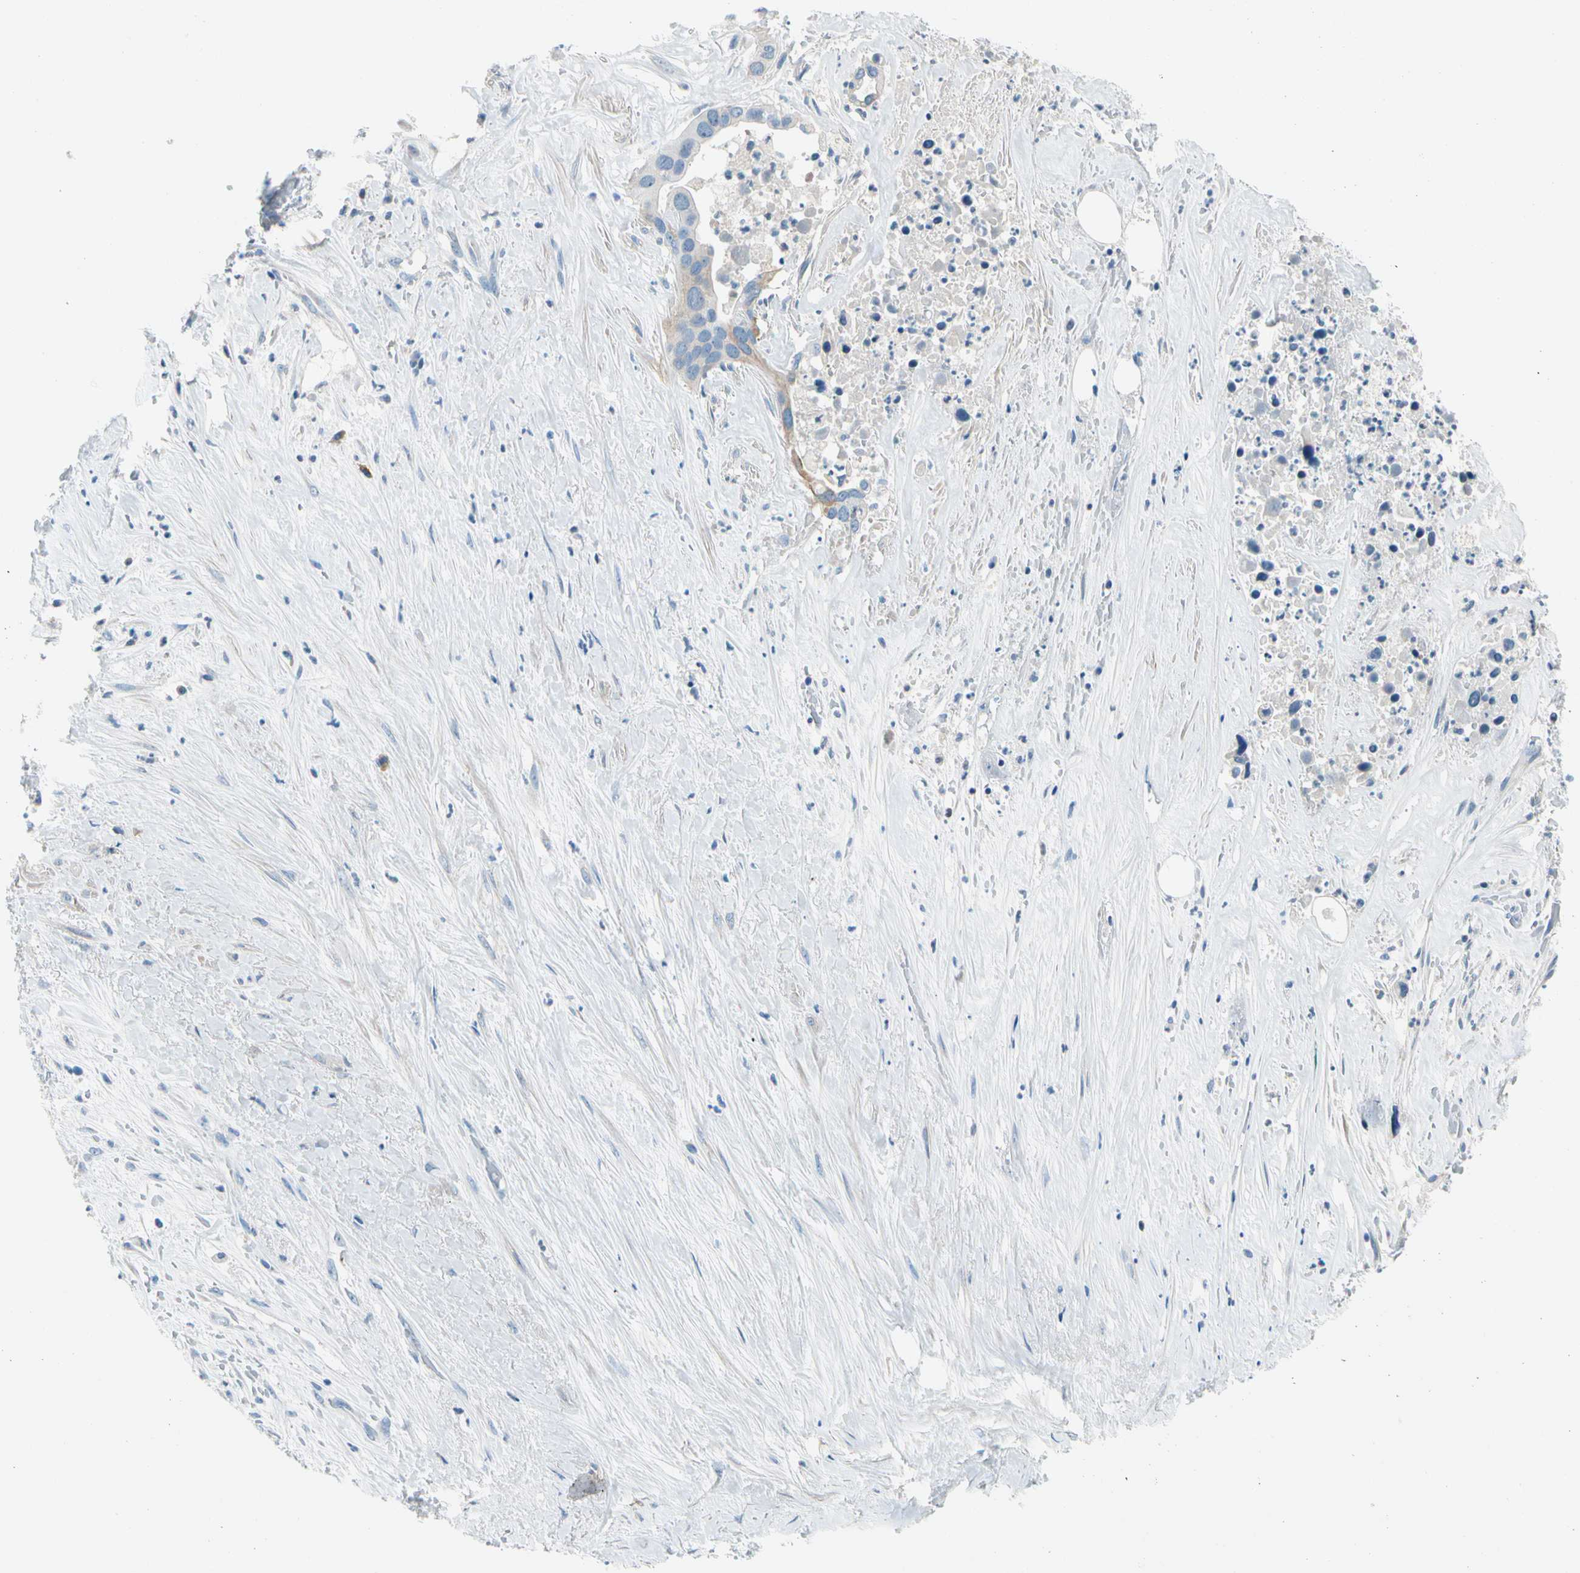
{"staining": {"intensity": "weak", "quantity": "<25%", "location": "cytoplasmic/membranous"}, "tissue": "liver cancer", "cell_type": "Tumor cells", "image_type": "cancer", "snomed": [{"axis": "morphology", "description": "Cholangiocarcinoma"}, {"axis": "topography", "description": "Liver"}], "caption": "Human cholangiocarcinoma (liver) stained for a protein using immunohistochemistry (IHC) exhibits no positivity in tumor cells.", "gene": "STK40", "patient": {"sex": "female", "age": 65}}